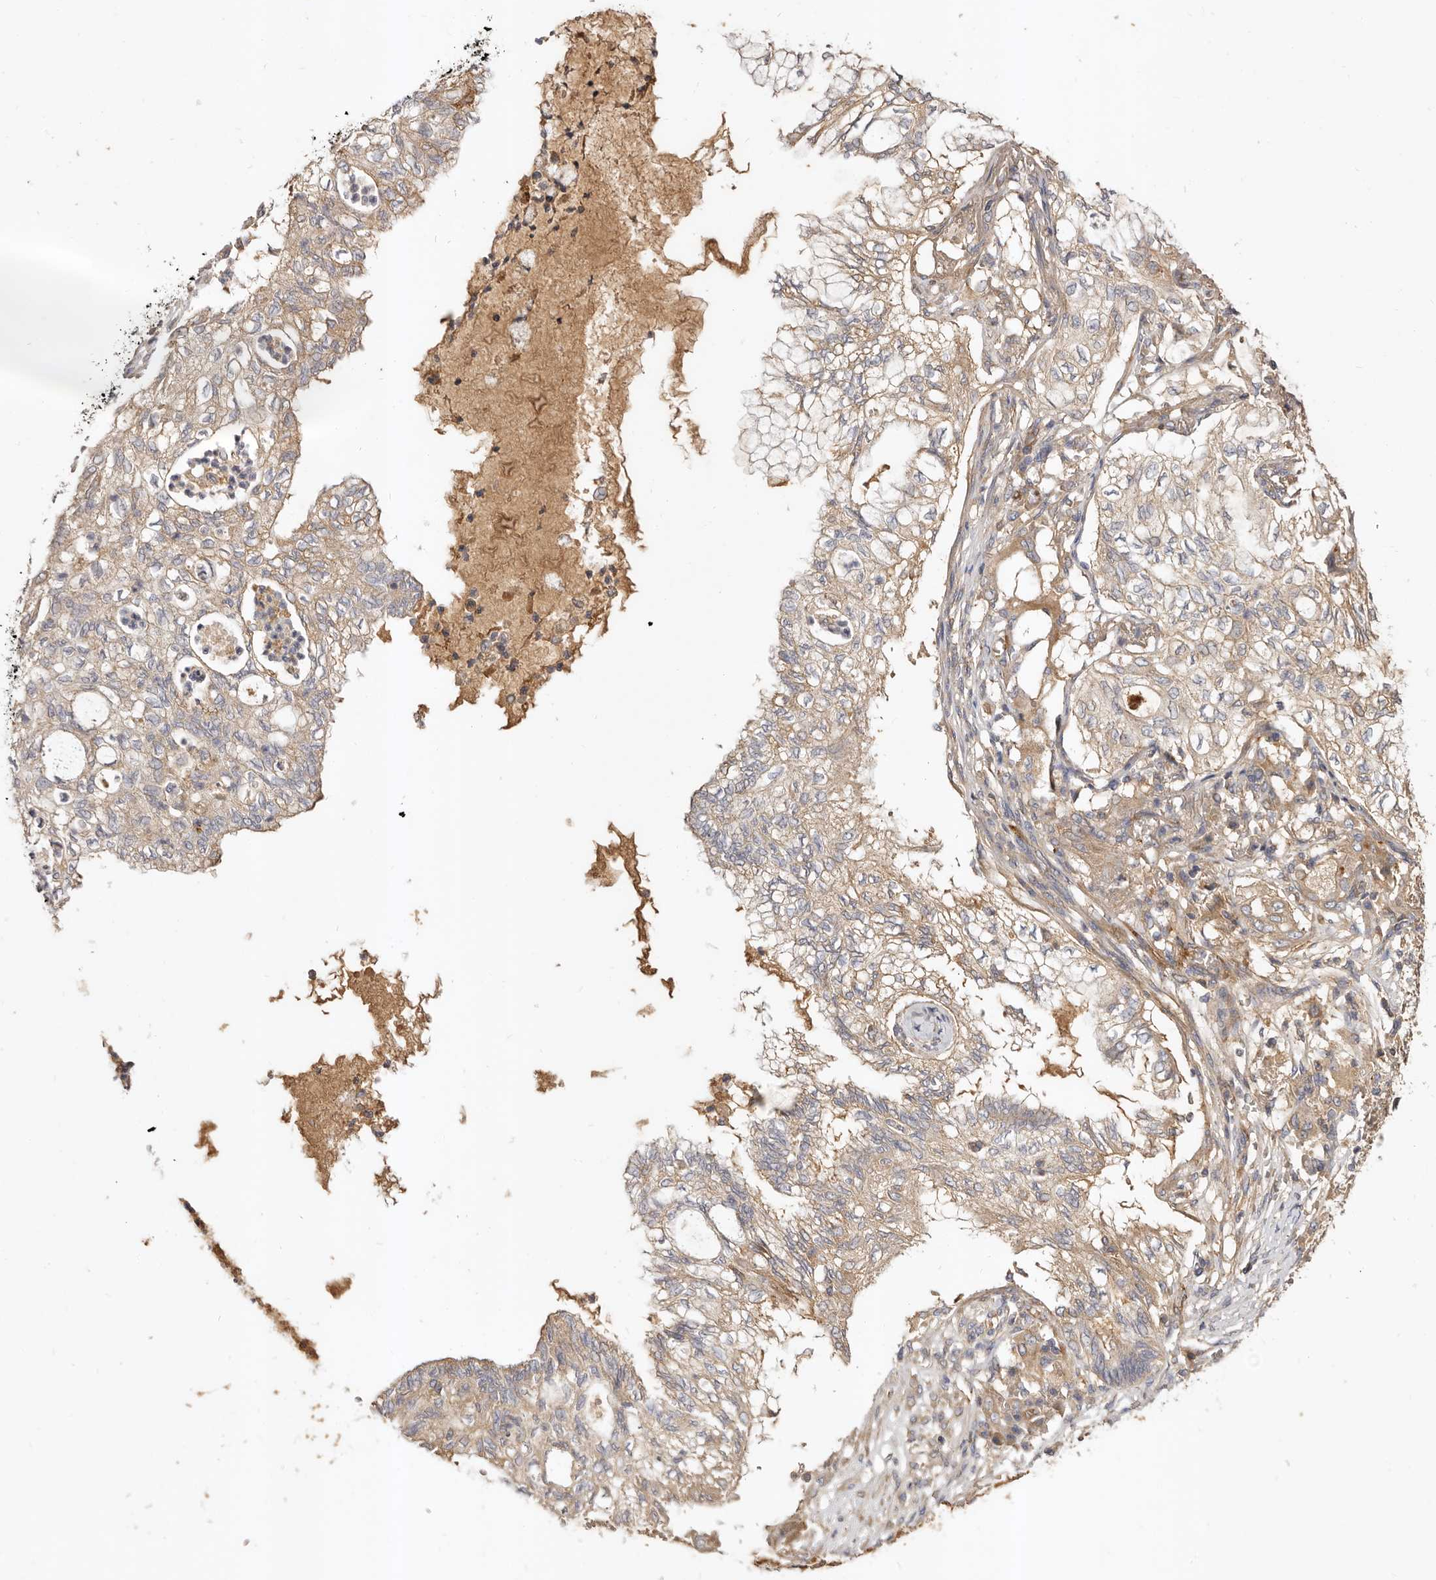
{"staining": {"intensity": "weak", "quantity": ">75%", "location": "cytoplasmic/membranous"}, "tissue": "lung cancer", "cell_type": "Tumor cells", "image_type": "cancer", "snomed": [{"axis": "morphology", "description": "Adenocarcinoma, NOS"}, {"axis": "topography", "description": "Lung"}], "caption": "Human lung adenocarcinoma stained for a protein (brown) shows weak cytoplasmic/membranous positive positivity in approximately >75% of tumor cells.", "gene": "ADAMTS9", "patient": {"sex": "female", "age": 70}}